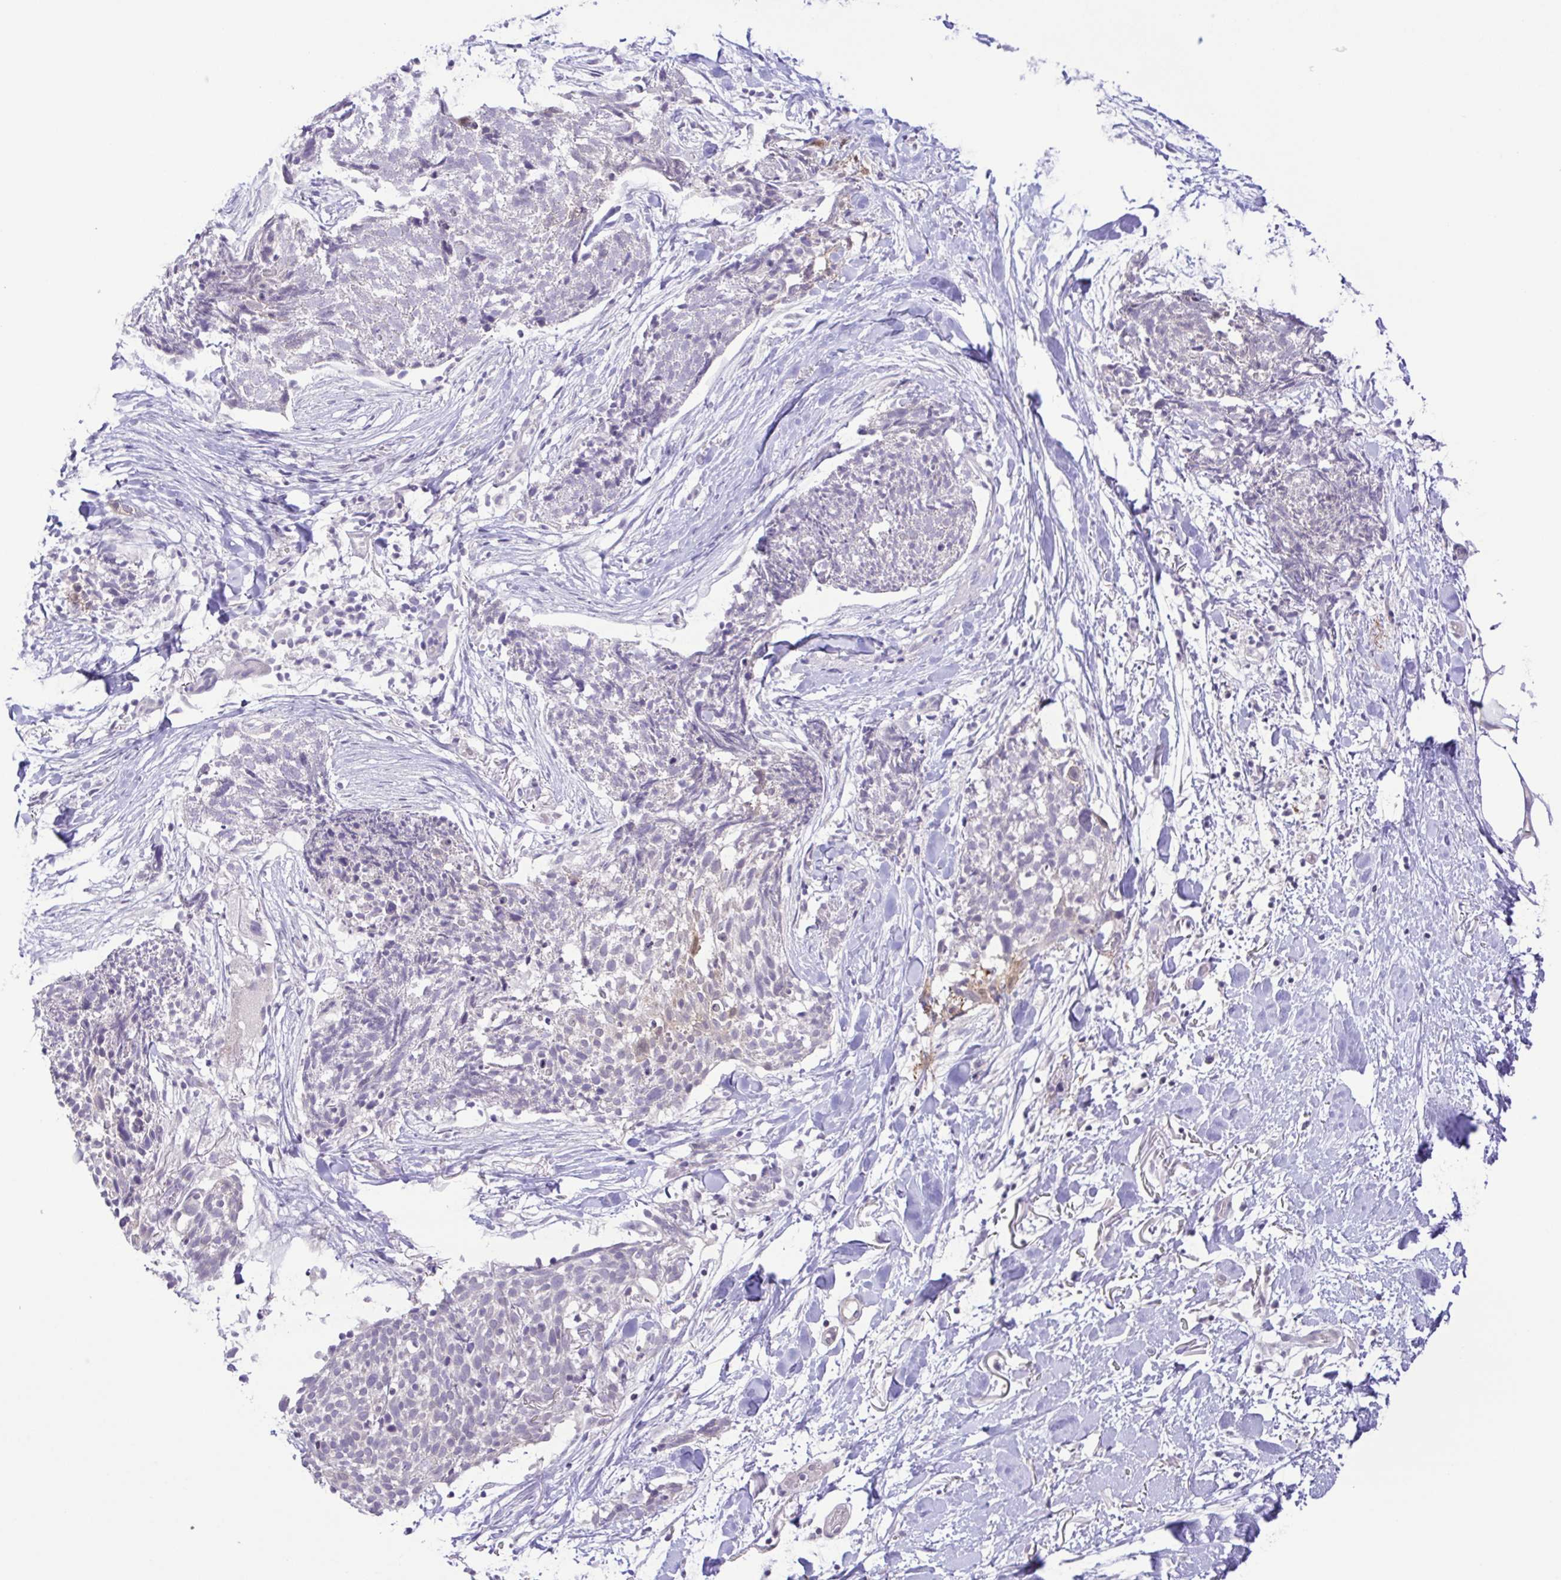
{"staining": {"intensity": "weak", "quantity": "<25%", "location": "cytoplasmic/membranous,nuclear"}, "tissue": "skin cancer", "cell_type": "Tumor cells", "image_type": "cancer", "snomed": [{"axis": "morphology", "description": "Squamous cell carcinoma, NOS"}, {"axis": "topography", "description": "Skin"}, {"axis": "topography", "description": "Vulva"}], "caption": "Immunohistochemistry histopathology image of neoplastic tissue: human skin cancer stained with DAB (3,3'-diaminobenzidine) reveals no significant protein positivity in tumor cells.", "gene": "IL1RN", "patient": {"sex": "female", "age": 75}}